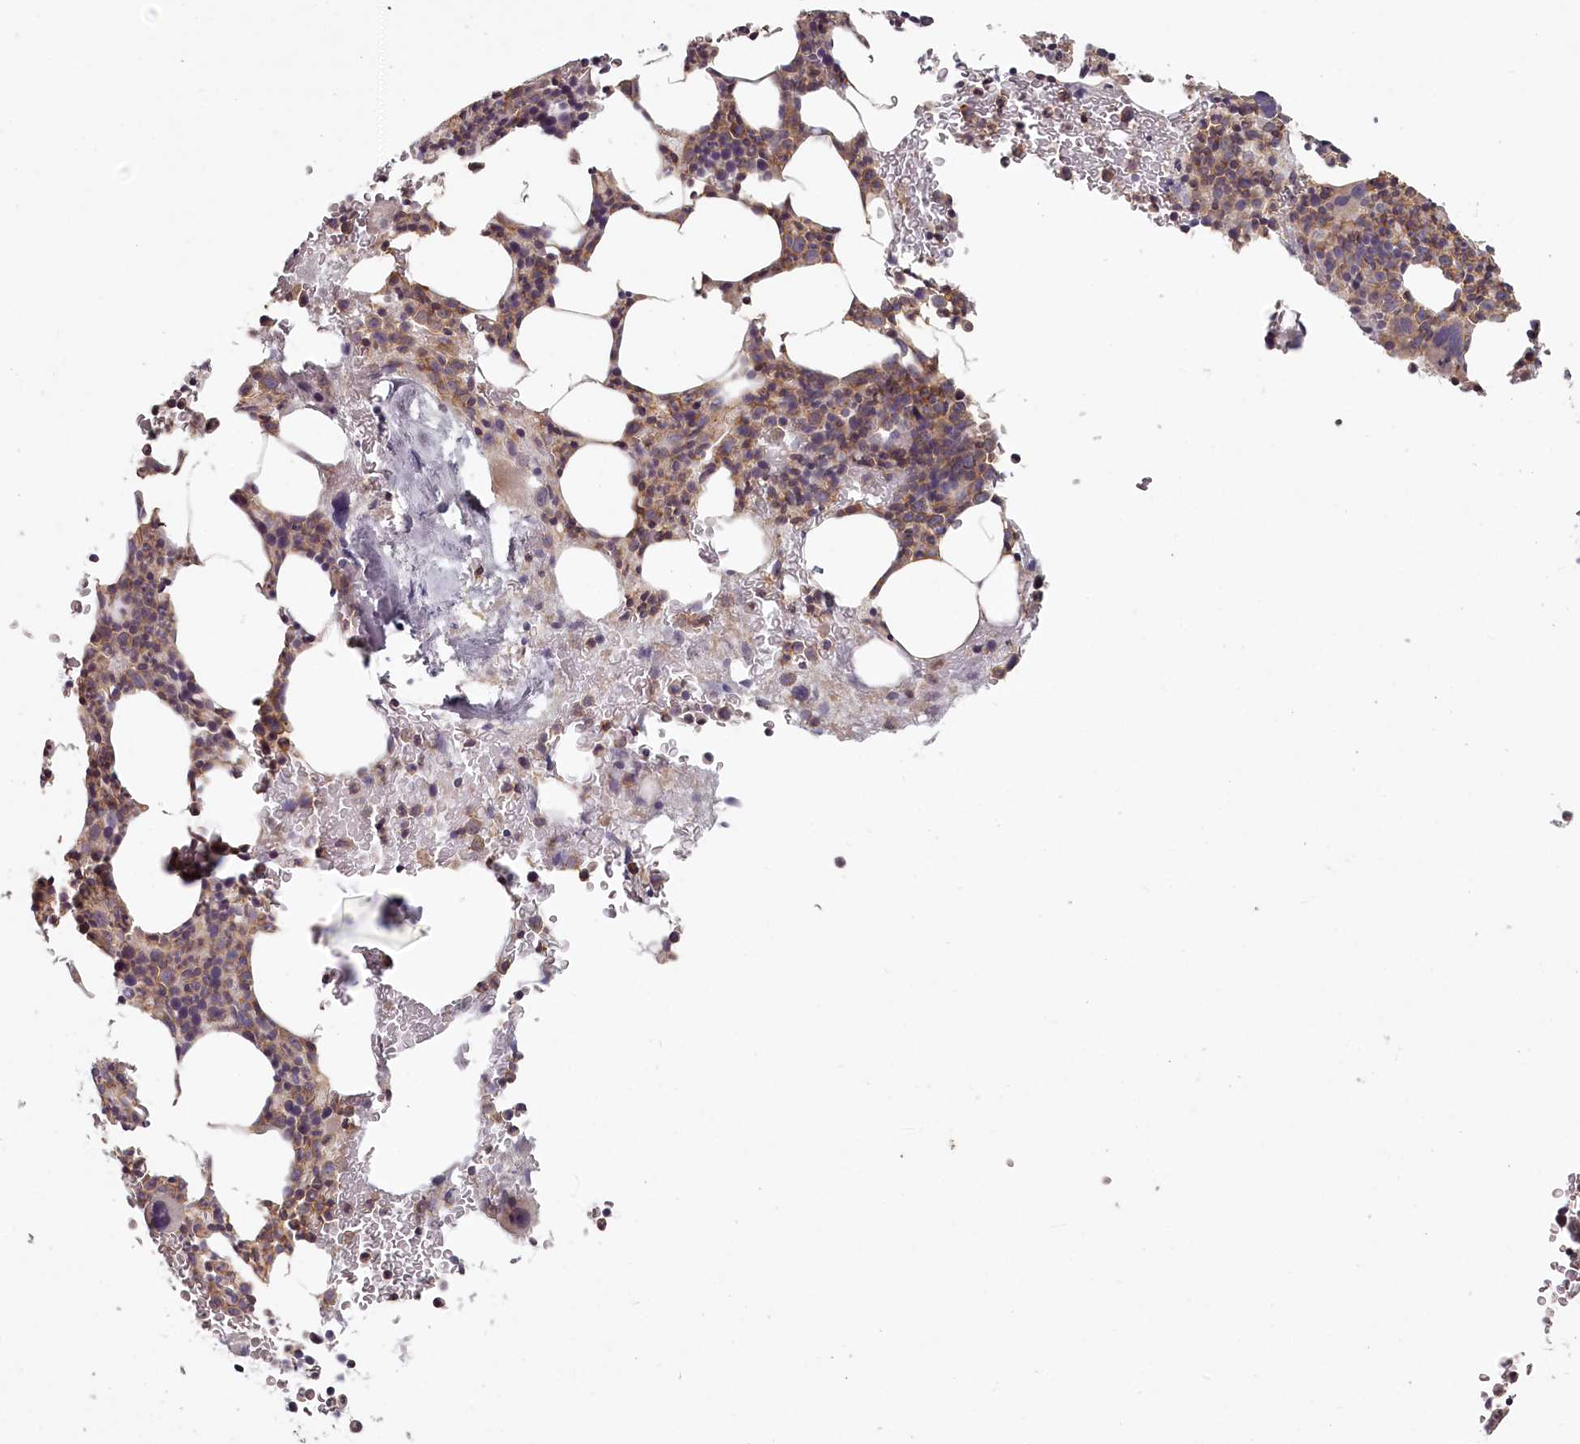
{"staining": {"intensity": "weak", "quantity": "25%-75%", "location": "cytoplasmic/membranous"}, "tissue": "bone marrow", "cell_type": "Hematopoietic cells", "image_type": "normal", "snomed": [{"axis": "morphology", "description": "Normal tissue, NOS"}, {"axis": "topography", "description": "Bone marrow"}], "caption": "DAB immunohistochemical staining of unremarkable human bone marrow demonstrates weak cytoplasmic/membranous protein expression in approximately 25%-75% of hematopoietic cells.", "gene": "TMIE", "patient": {"sex": "male", "age": 79}}